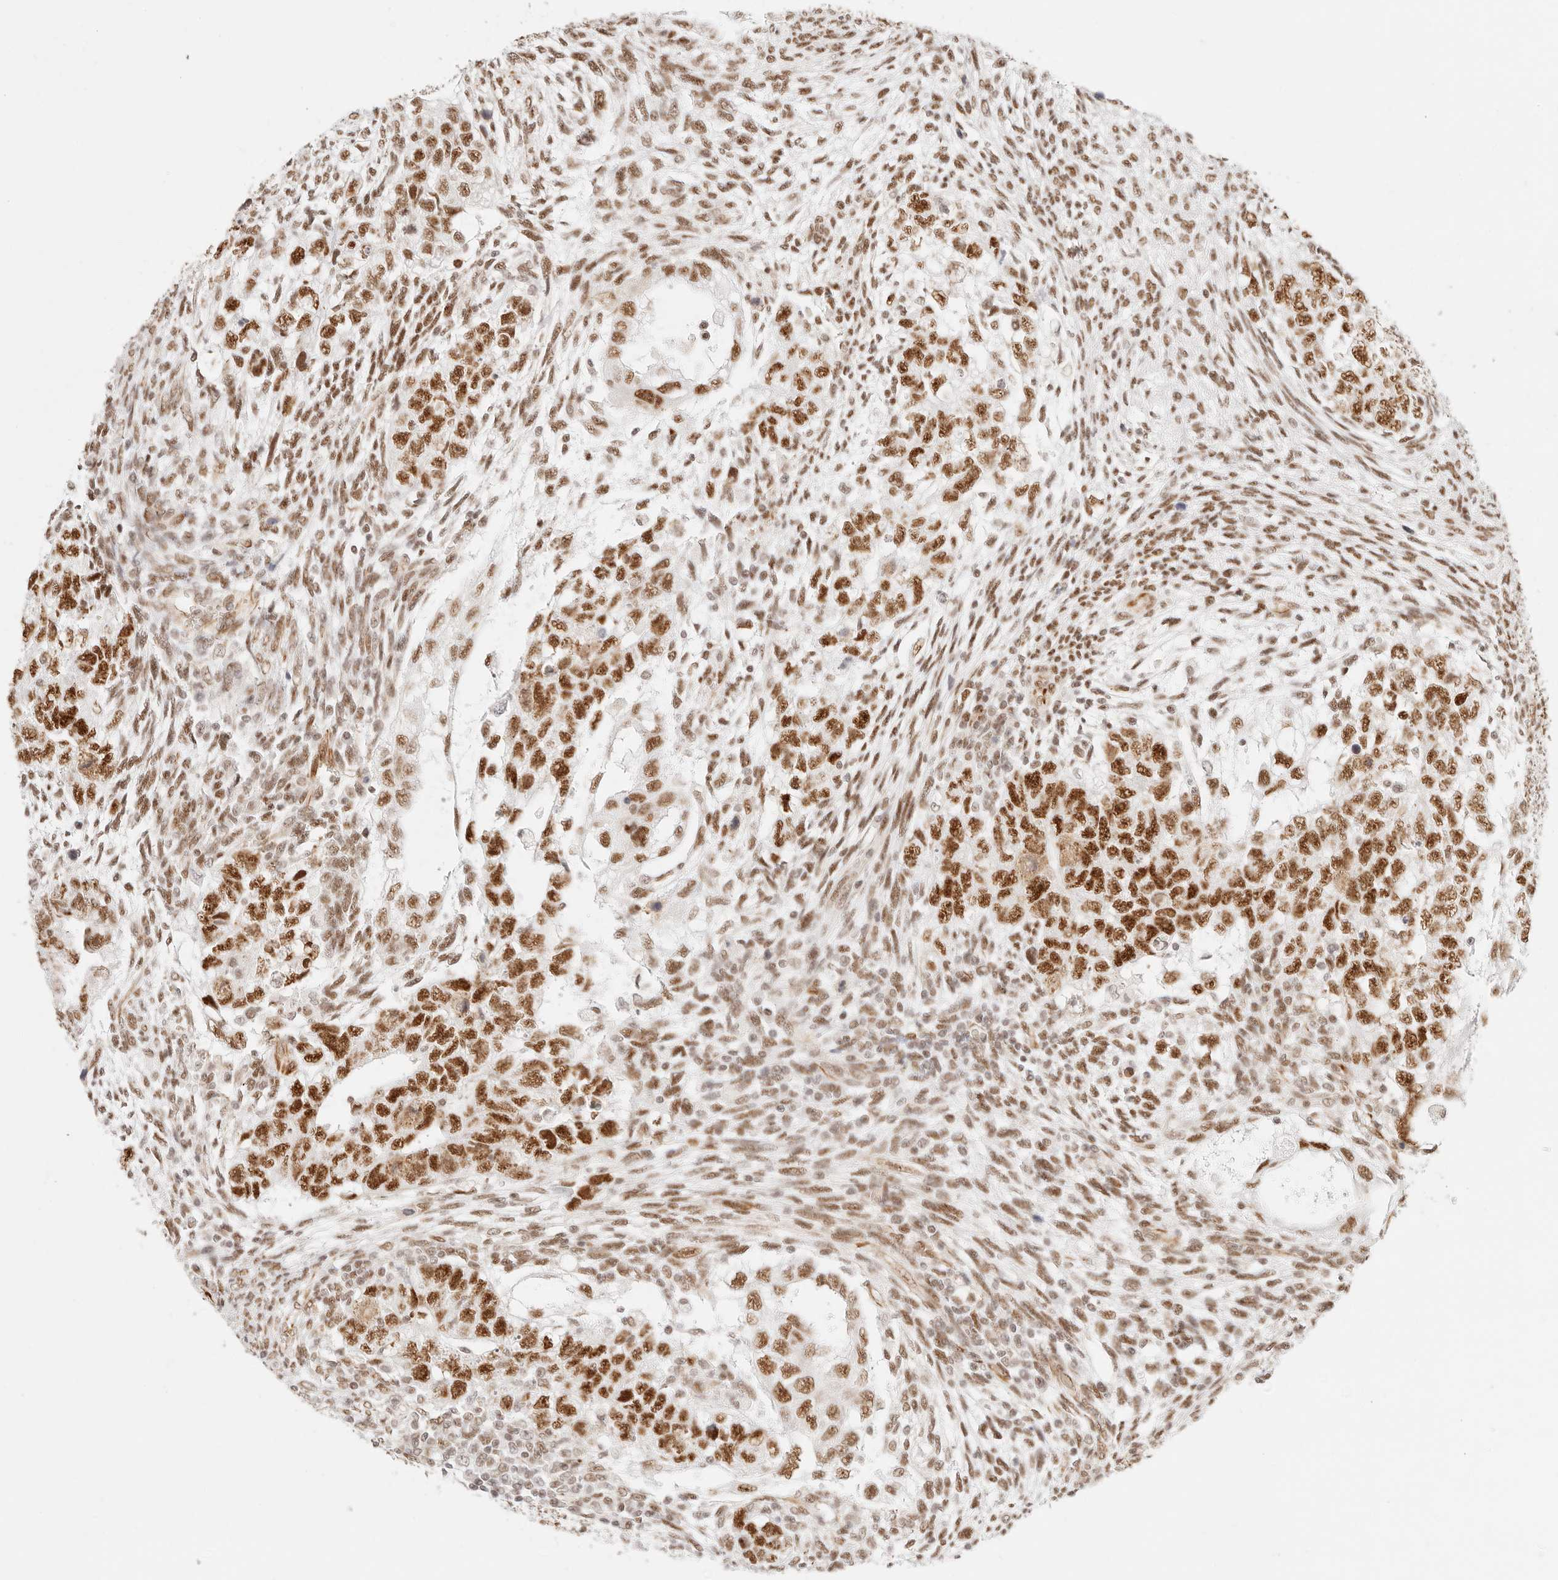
{"staining": {"intensity": "strong", "quantity": ">75%", "location": "nuclear"}, "tissue": "testis cancer", "cell_type": "Tumor cells", "image_type": "cancer", "snomed": [{"axis": "morphology", "description": "Carcinoma, Embryonal, NOS"}, {"axis": "topography", "description": "Testis"}], "caption": "Testis cancer (embryonal carcinoma) tissue reveals strong nuclear staining in about >75% of tumor cells, visualized by immunohistochemistry.", "gene": "ZC3H11A", "patient": {"sex": "male", "age": 37}}